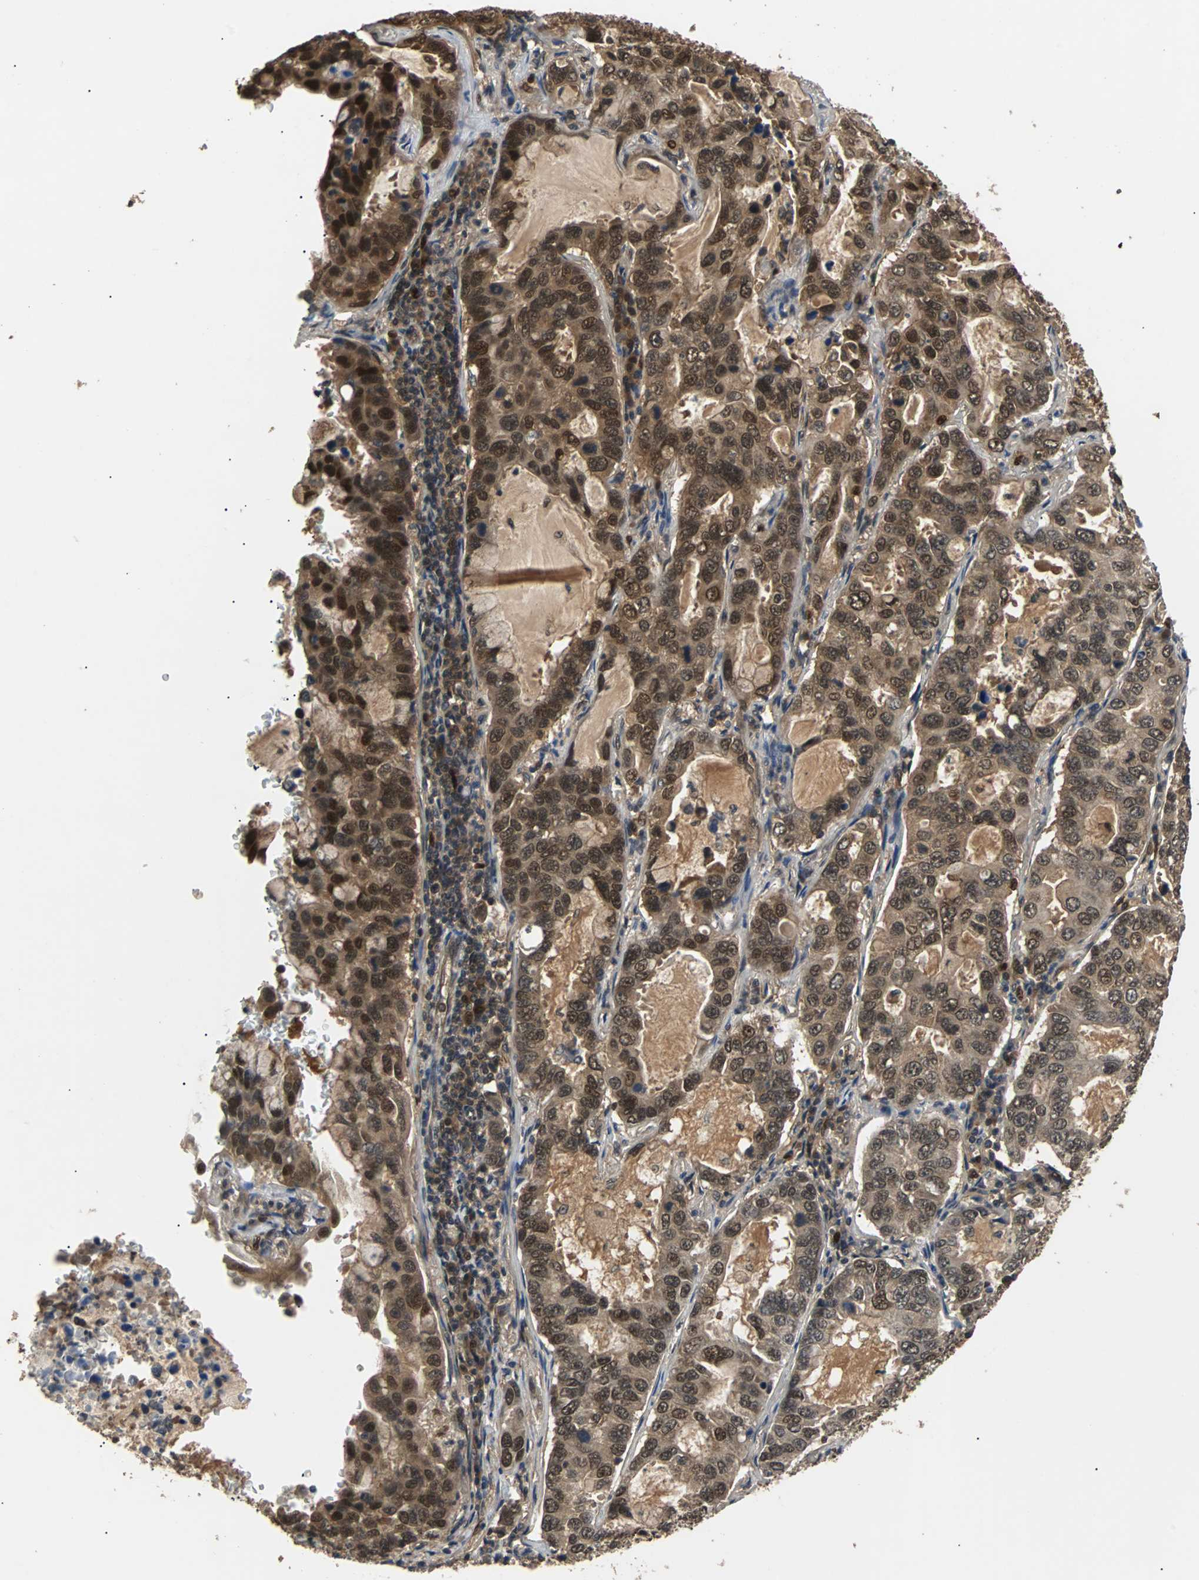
{"staining": {"intensity": "strong", "quantity": ">75%", "location": "cytoplasmic/membranous,nuclear"}, "tissue": "lung cancer", "cell_type": "Tumor cells", "image_type": "cancer", "snomed": [{"axis": "morphology", "description": "Adenocarcinoma, NOS"}, {"axis": "topography", "description": "Lung"}], "caption": "Brown immunohistochemical staining in lung cancer (adenocarcinoma) displays strong cytoplasmic/membranous and nuclear expression in approximately >75% of tumor cells.", "gene": "PRDX6", "patient": {"sex": "male", "age": 64}}